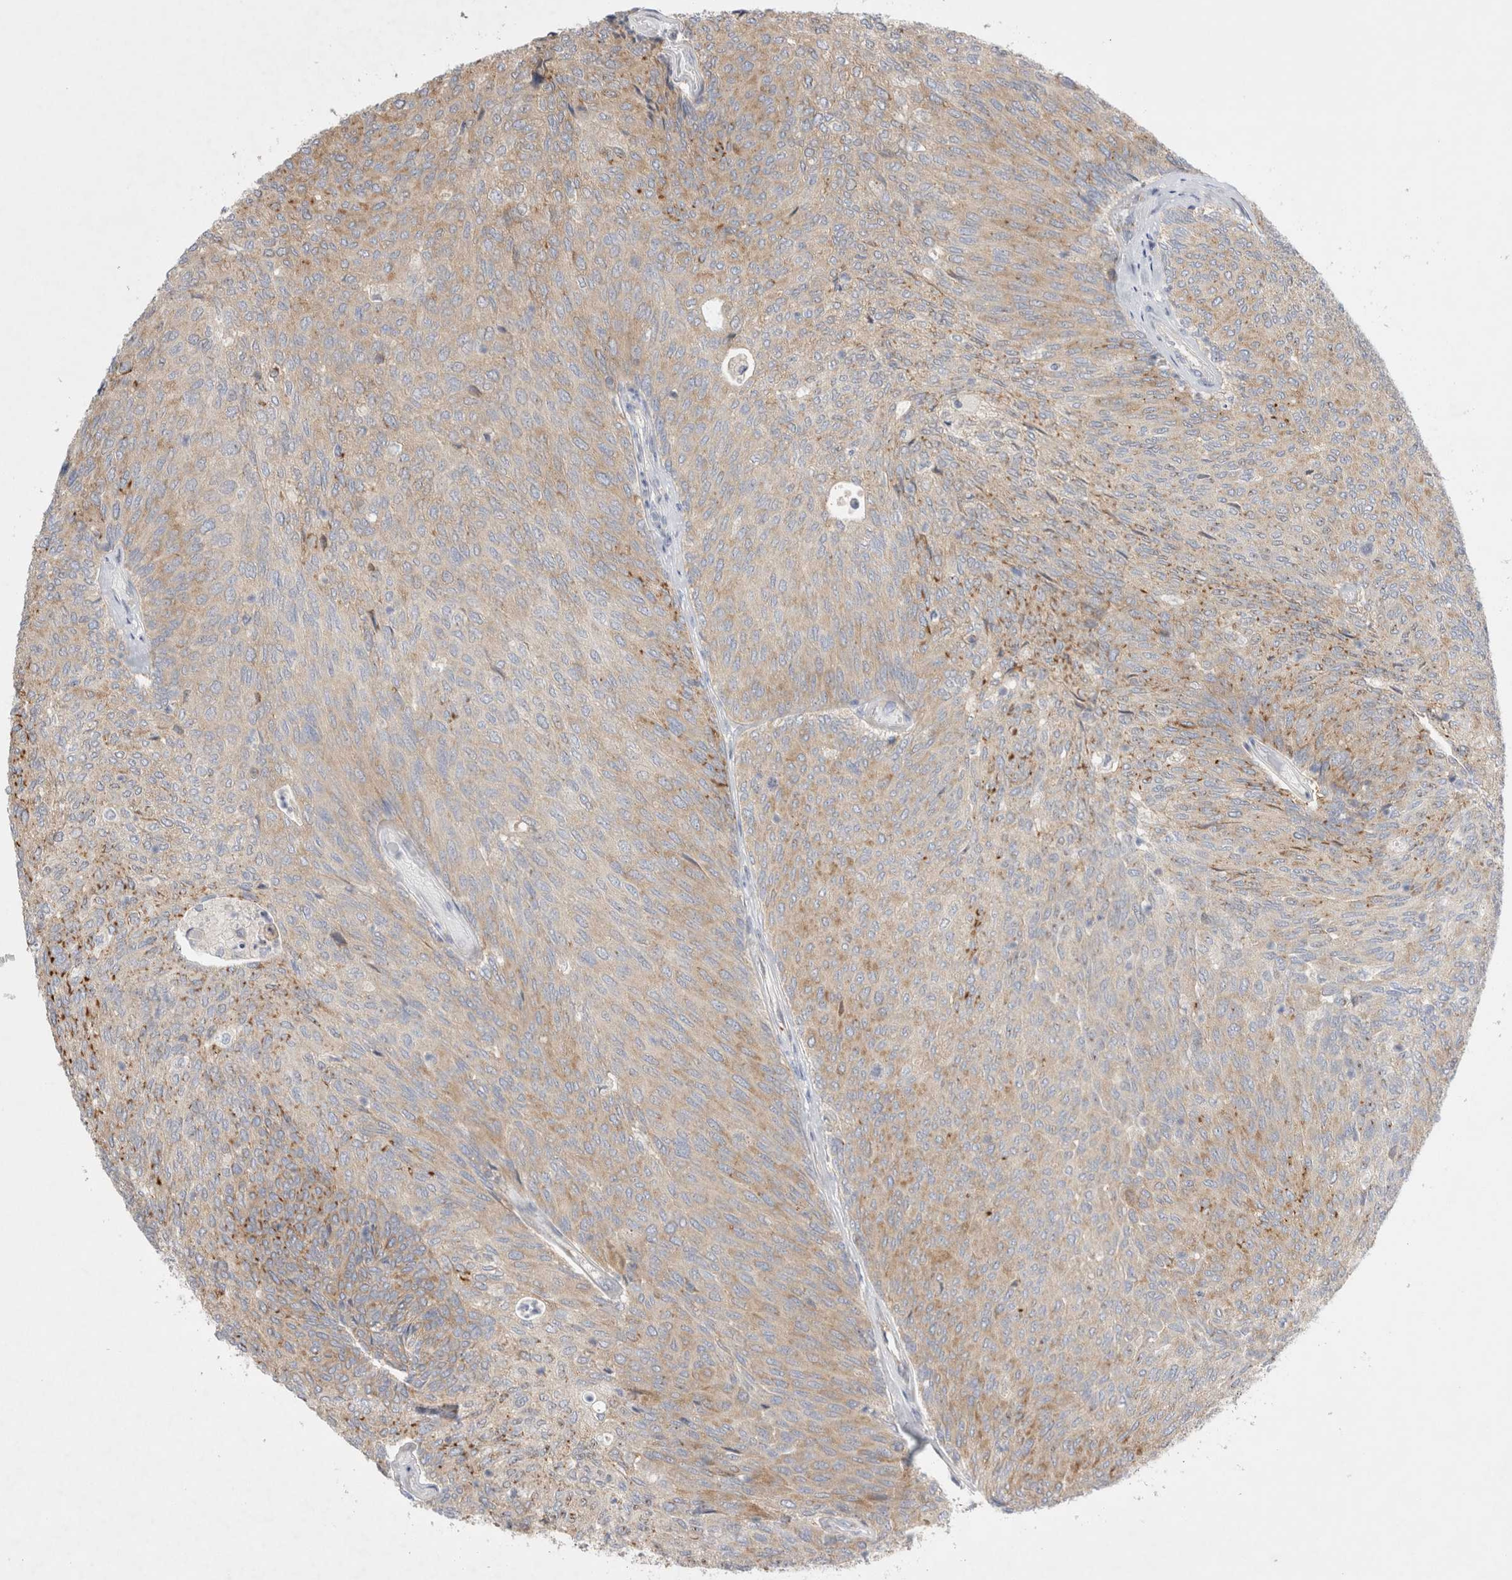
{"staining": {"intensity": "moderate", "quantity": "<25%", "location": "cytoplasmic/membranous"}, "tissue": "urothelial cancer", "cell_type": "Tumor cells", "image_type": "cancer", "snomed": [{"axis": "morphology", "description": "Urothelial carcinoma, Low grade"}, {"axis": "topography", "description": "Urinary bladder"}], "caption": "Protein expression by immunohistochemistry (IHC) displays moderate cytoplasmic/membranous staining in about <25% of tumor cells in urothelial carcinoma (low-grade).", "gene": "ZNF23", "patient": {"sex": "female", "age": 79}}